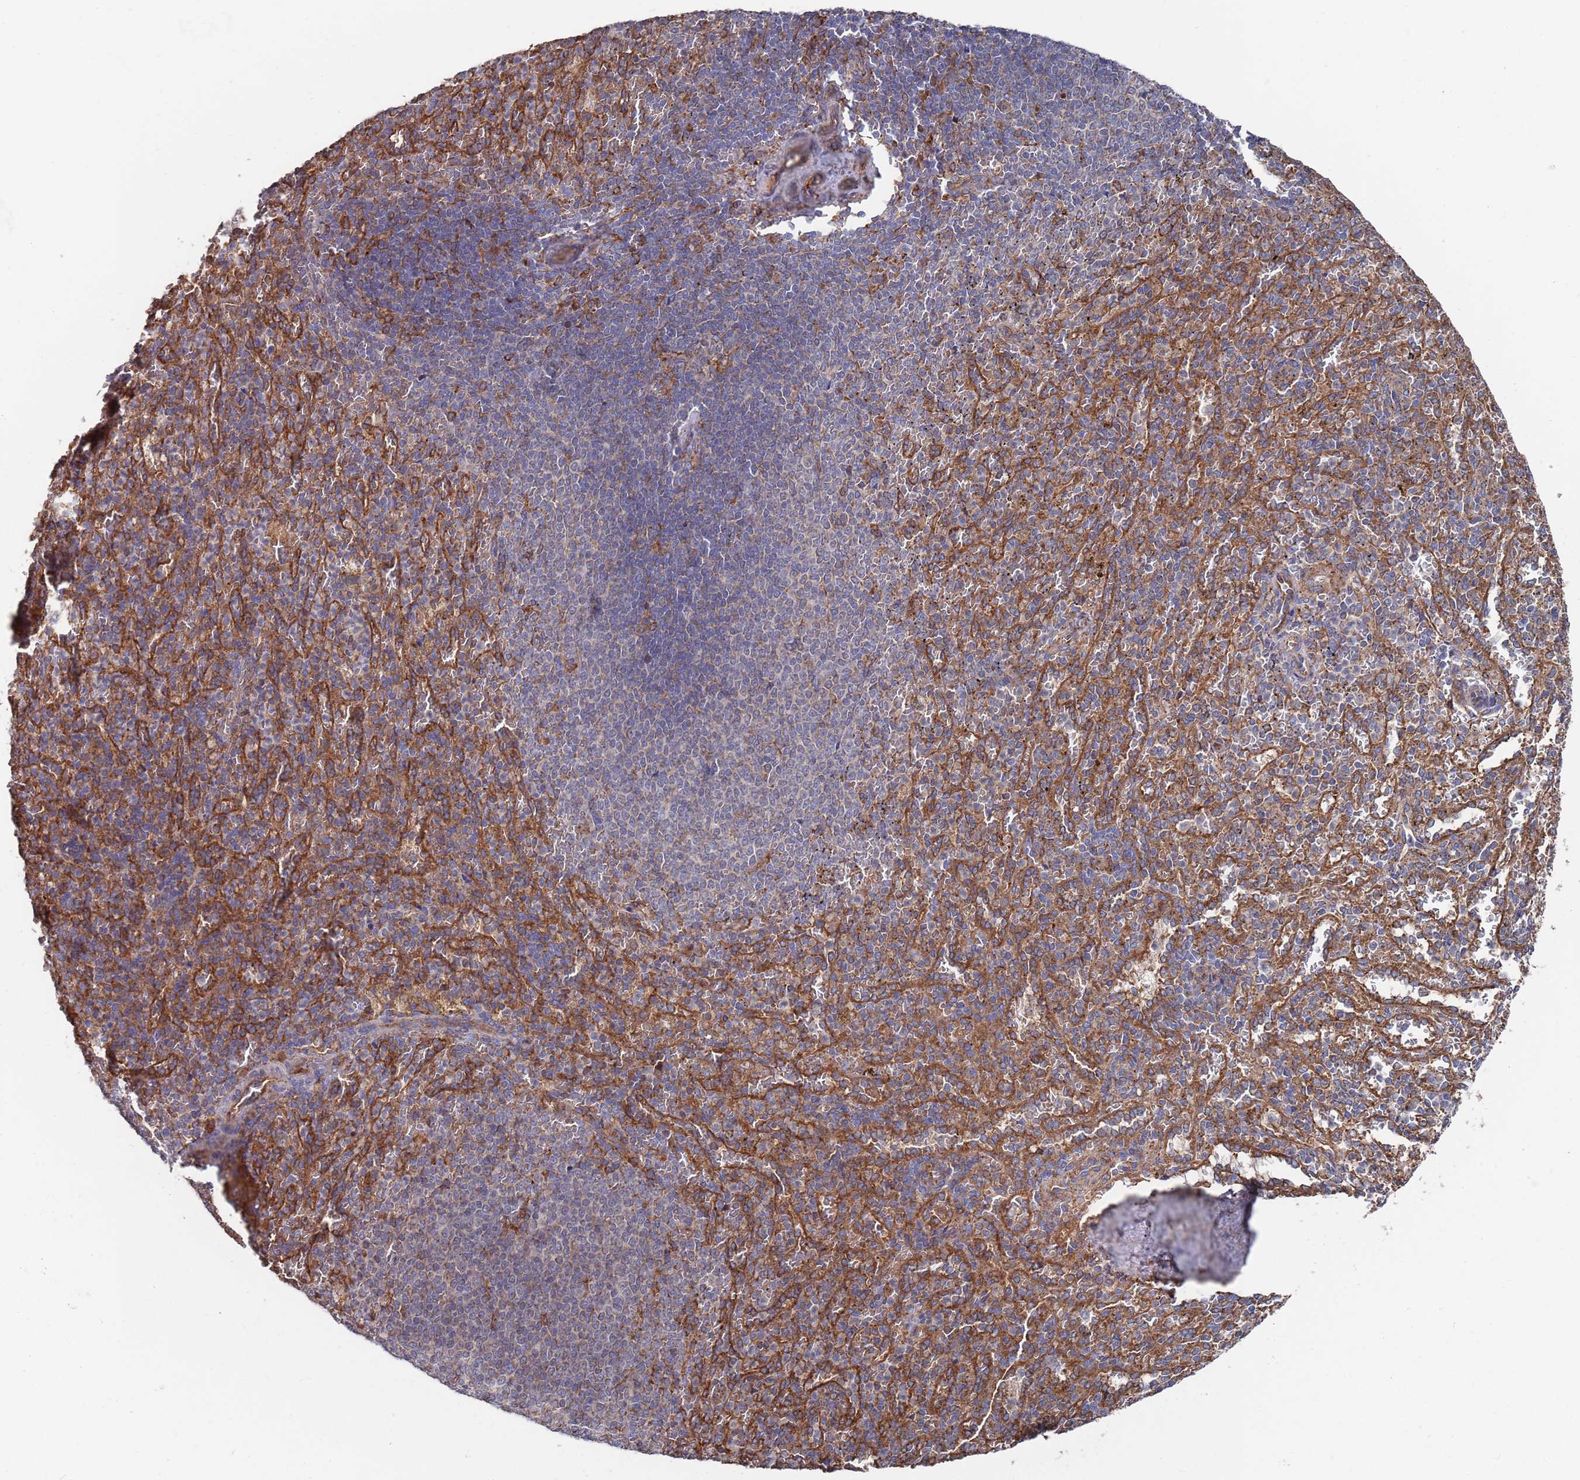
{"staining": {"intensity": "moderate", "quantity": "25%-75%", "location": "cytoplasmic/membranous"}, "tissue": "spleen", "cell_type": "Cells in red pulp", "image_type": "normal", "snomed": [{"axis": "morphology", "description": "Normal tissue, NOS"}, {"axis": "topography", "description": "Spleen"}], "caption": "Immunohistochemistry micrograph of unremarkable spleen: spleen stained using immunohistochemistry (IHC) displays medium levels of moderate protein expression localized specifically in the cytoplasmic/membranous of cells in red pulp, appearing as a cytoplasmic/membranous brown color.", "gene": "GID8", "patient": {"sex": "female", "age": 21}}